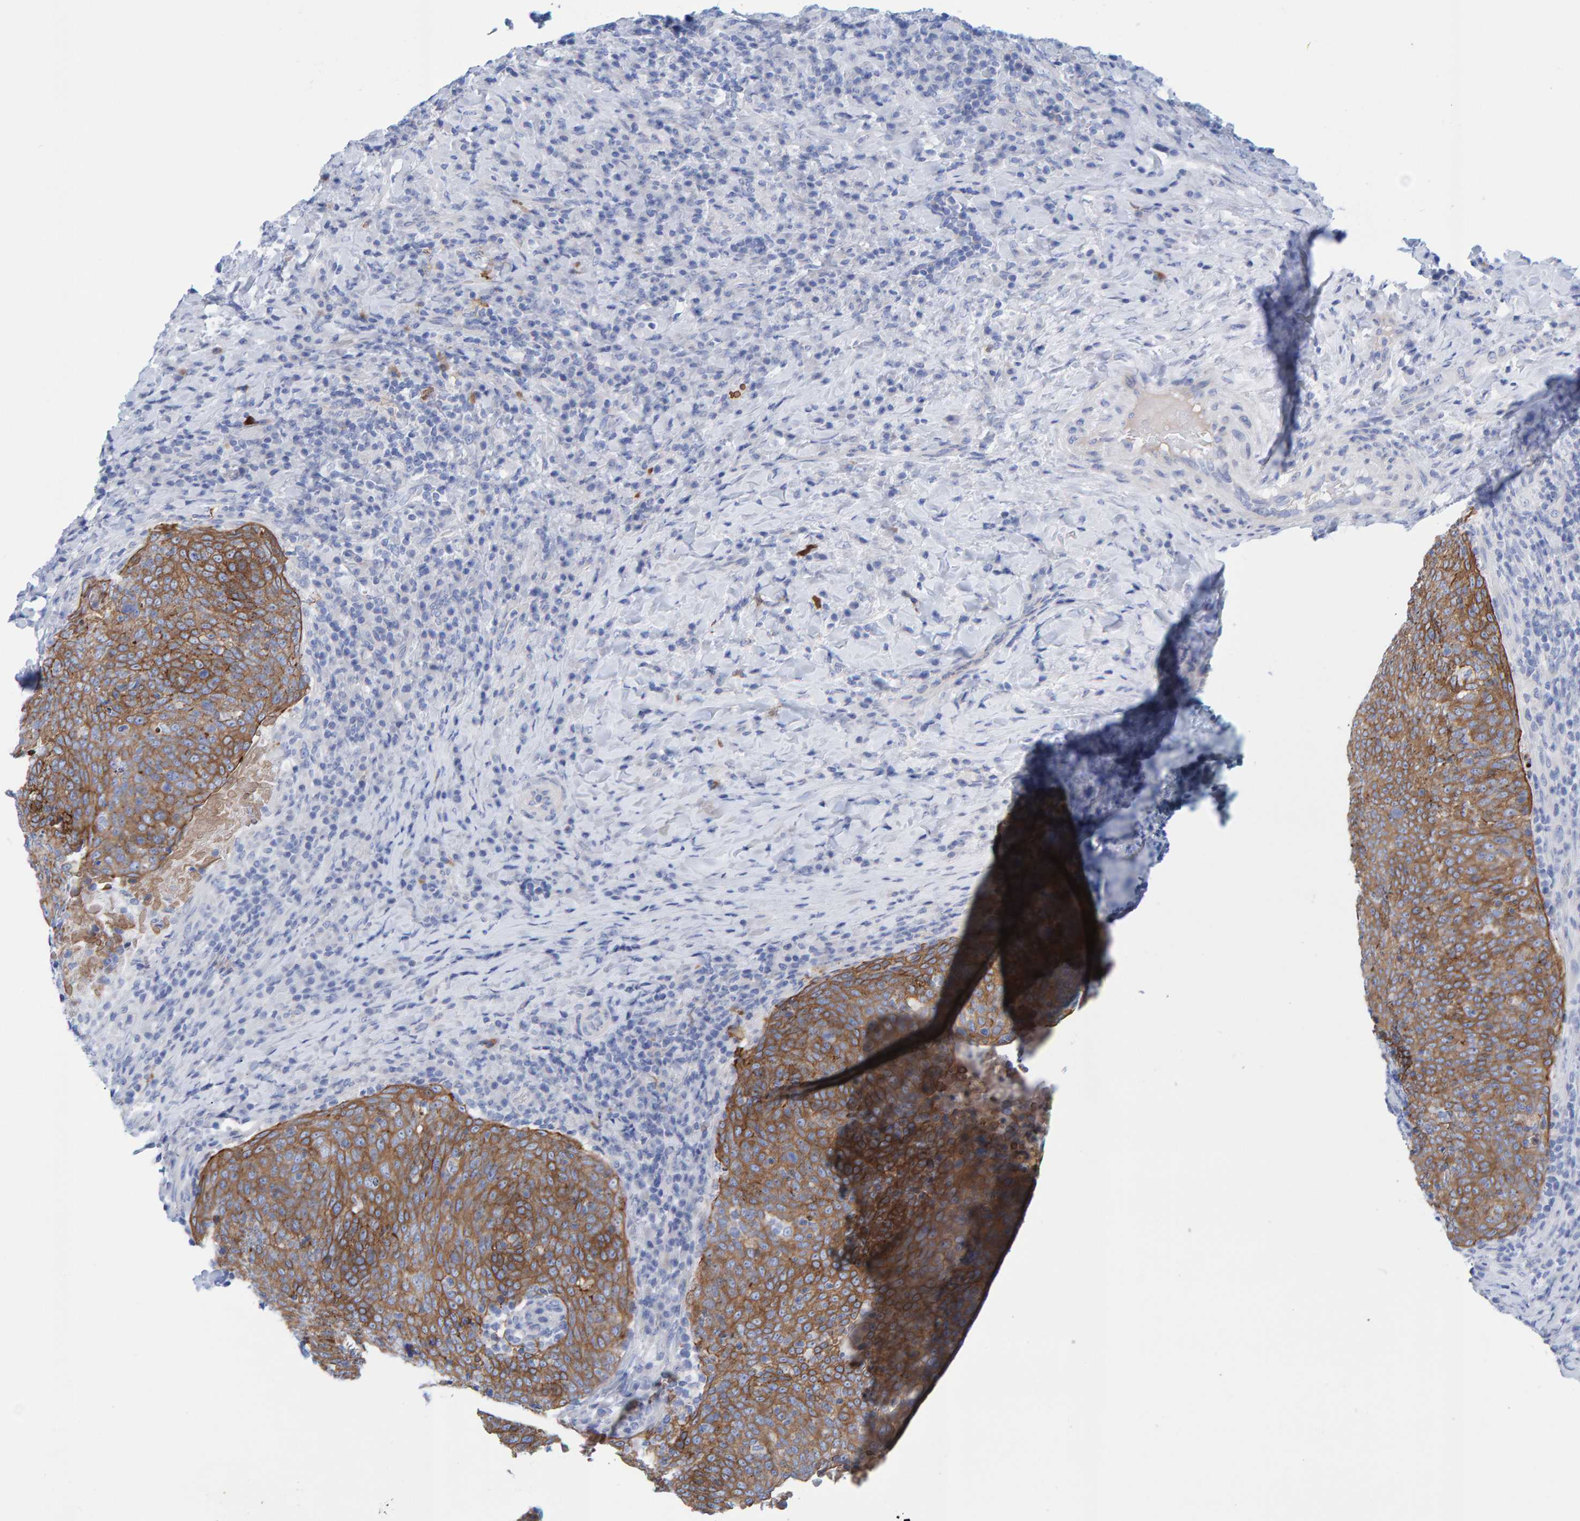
{"staining": {"intensity": "moderate", "quantity": ">75%", "location": "cytoplasmic/membranous"}, "tissue": "head and neck cancer", "cell_type": "Tumor cells", "image_type": "cancer", "snomed": [{"axis": "morphology", "description": "Squamous cell carcinoma, NOS"}, {"axis": "morphology", "description": "Squamous cell carcinoma, metastatic, NOS"}, {"axis": "topography", "description": "Lymph node"}, {"axis": "topography", "description": "Head-Neck"}], "caption": "Immunohistochemistry (IHC) image of neoplastic tissue: head and neck cancer (metastatic squamous cell carcinoma) stained using immunohistochemistry exhibits medium levels of moderate protein expression localized specifically in the cytoplasmic/membranous of tumor cells, appearing as a cytoplasmic/membranous brown color.", "gene": "JAKMIP3", "patient": {"sex": "male", "age": 62}}